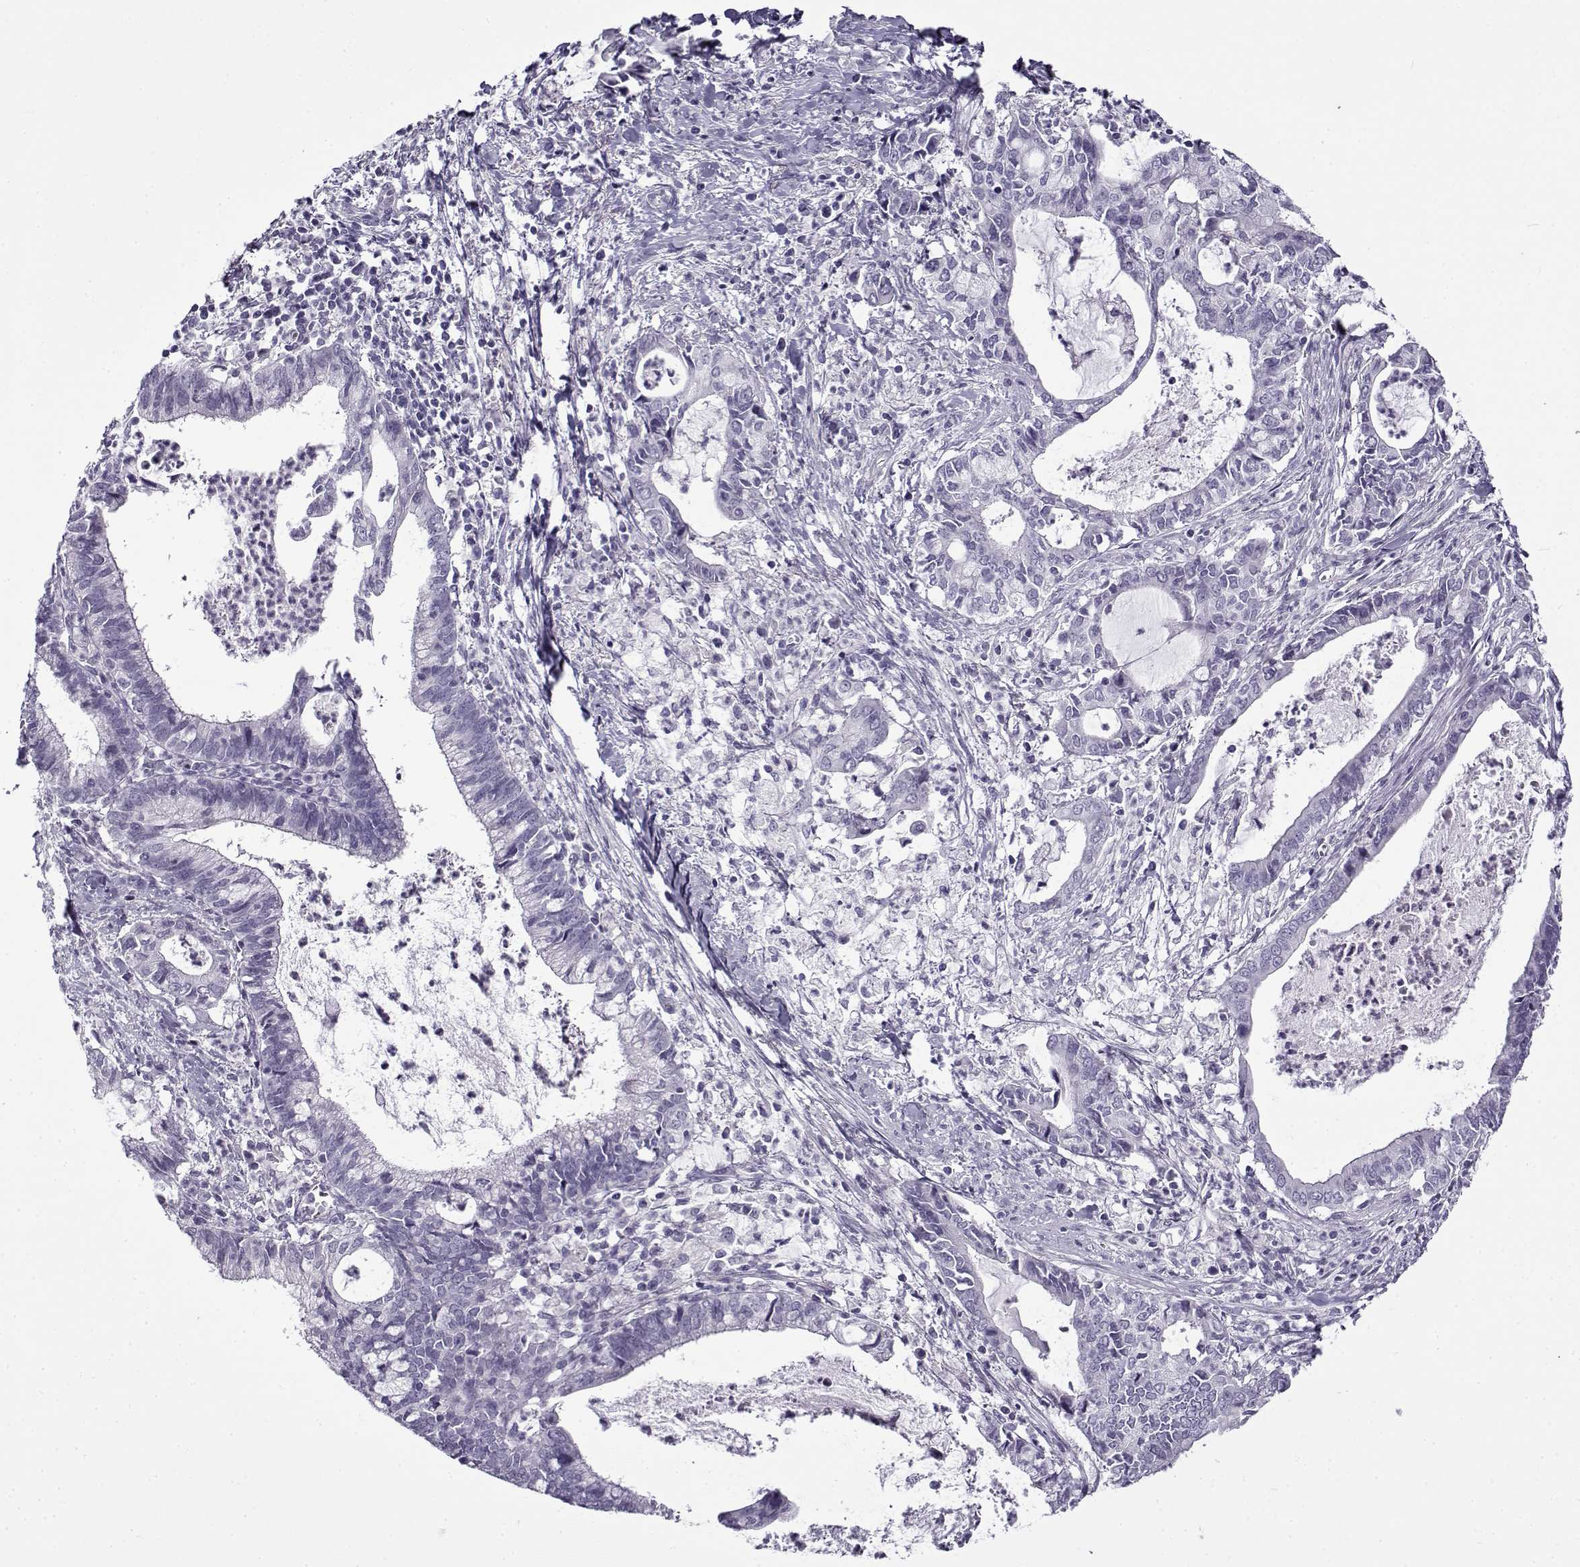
{"staining": {"intensity": "negative", "quantity": "none", "location": "none"}, "tissue": "cervical cancer", "cell_type": "Tumor cells", "image_type": "cancer", "snomed": [{"axis": "morphology", "description": "Adenocarcinoma, NOS"}, {"axis": "topography", "description": "Cervix"}], "caption": "A micrograph of human adenocarcinoma (cervical) is negative for staining in tumor cells. (DAB (3,3'-diaminobenzidine) immunohistochemistry (IHC), high magnification).", "gene": "GTSF1L", "patient": {"sex": "female", "age": 42}}